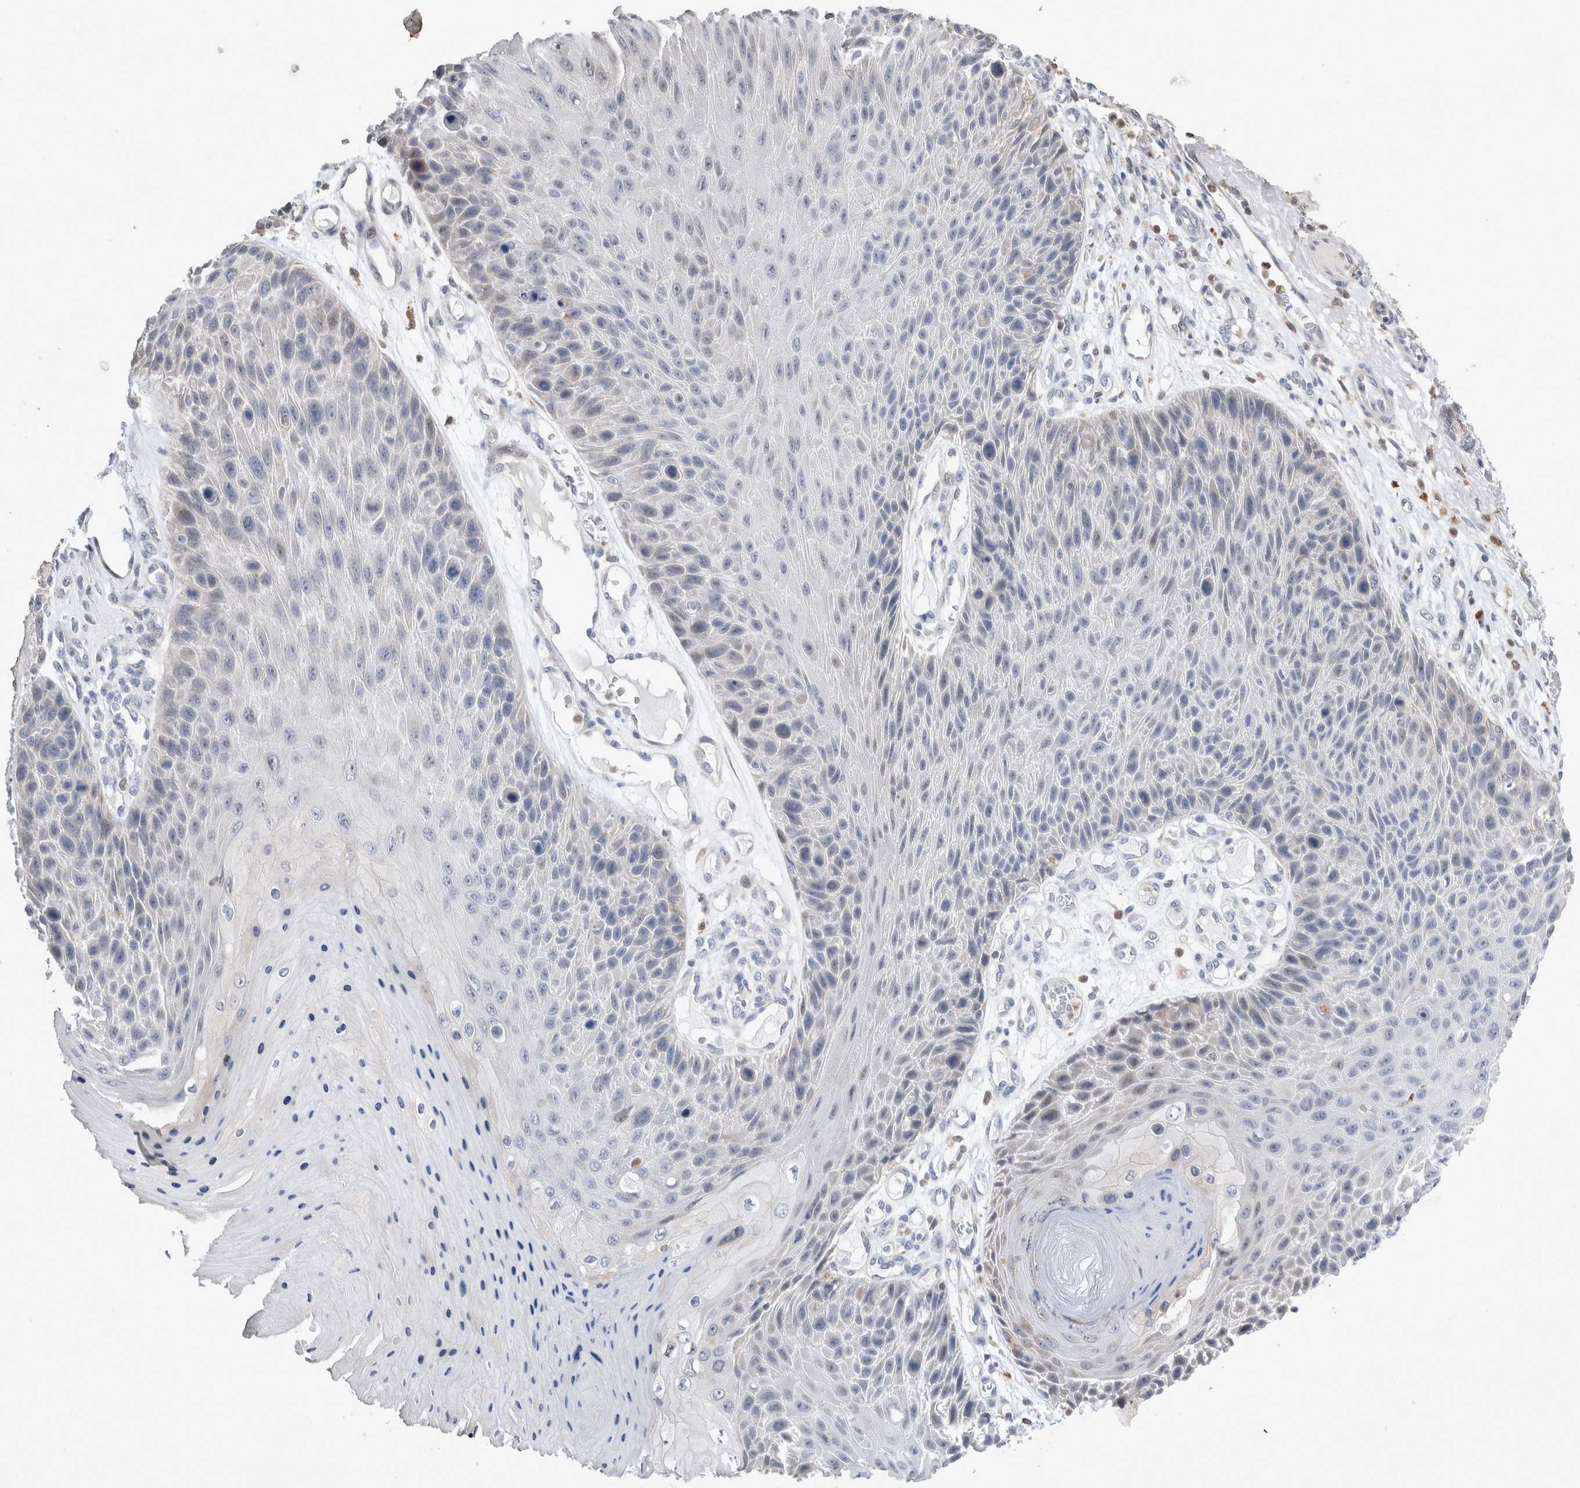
{"staining": {"intensity": "negative", "quantity": "none", "location": "none"}, "tissue": "skin cancer", "cell_type": "Tumor cells", "image_type": "cancer", "snomed": [{"axis": "morphology", "description": "Squamous cell carcinoma, NOS"}, {"axis": "topography", "description": "Skin"}], "caption": "Immunohistochemistry (IHC) image of neoplastic tissue: human skin squamous cell carcinoma stained with DAB reveals no significant protein staining in tumor cells.", "gene": "AGMAT", "patient": {"sex": "female", "age": 88}}